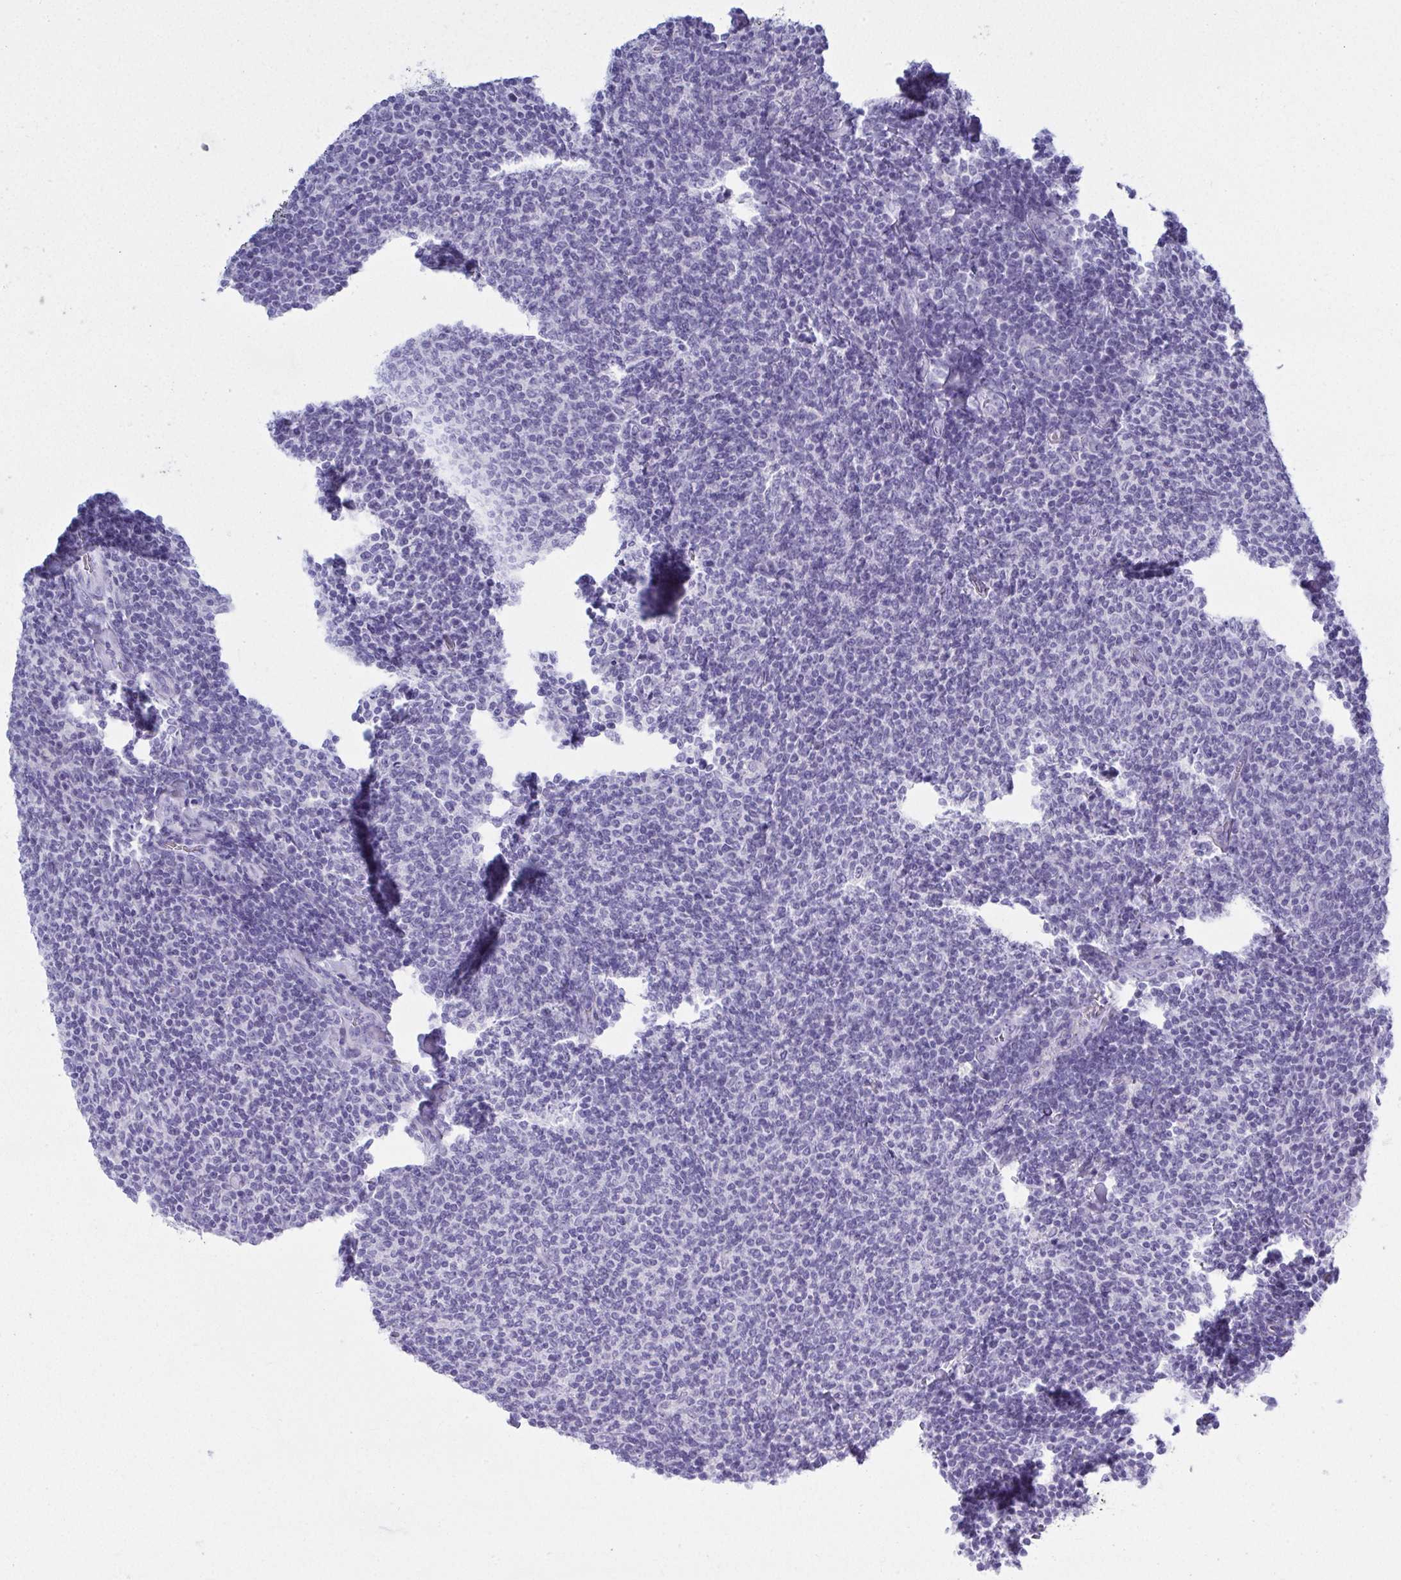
{"staining": {"intensity": "negative", "quantity": "none", "location": "none"}, "tissue": "lymphoma", "cell_type": "Tumor cells", "image_type": "cancer", "snomed": [{"axis": "morphology", "description": "Malignant lymphoma, non-Hodgkin's type, Low grade"}, {"axis": "topography", "description": "Lymph node"}], "caption": "The micrograph demonstrates no staining of tumor cells in low-grade malignant lymphoma, non-Hodgkin's type.", "gene": "QDPR", "patient": {"sex": "male", "age": 52}}